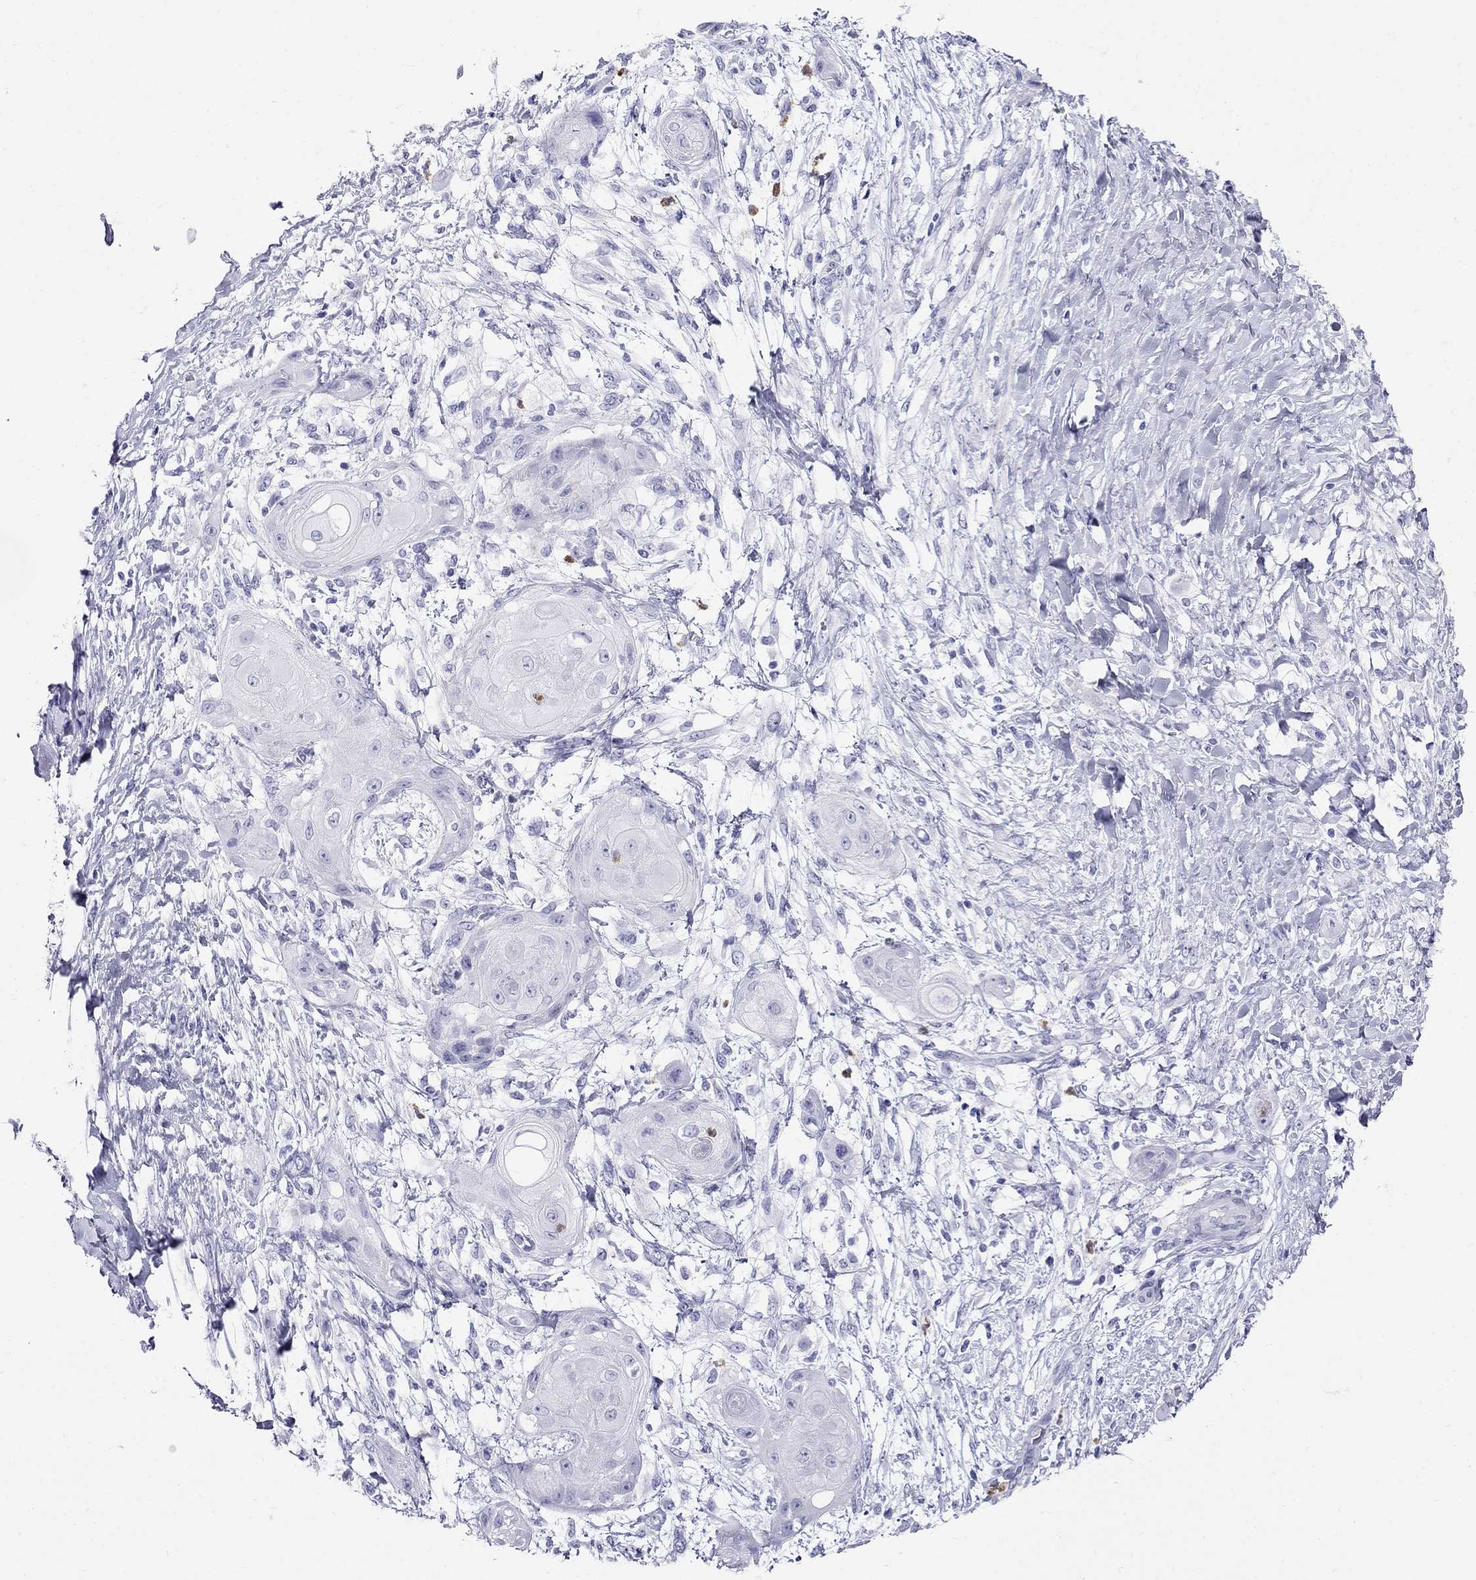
{"staining": {"intensity": "negative", "quantity": "none", "location": "none"}, "tissue": "skin cancer", "cell_type": "Tumor cells", "image_type": "cancer", "snomed": [{"axis": "morphology", "description": "Squamous cell carcinoma, NOS"}, {"axis": "topography", "description": "Skin"}], "caption": "High power microscopy micrograph of an immunohistochemistry micrograph of skin cancer, revealing no significant expression in tumor cells. (DAB (3,3'-diaminobenzidine) immunohistochemistry (IHC) visualized using brightfield microscopy, high magnification).", "gene": "PPP1R36", "patient": {"sex": "male", "age": 62}}